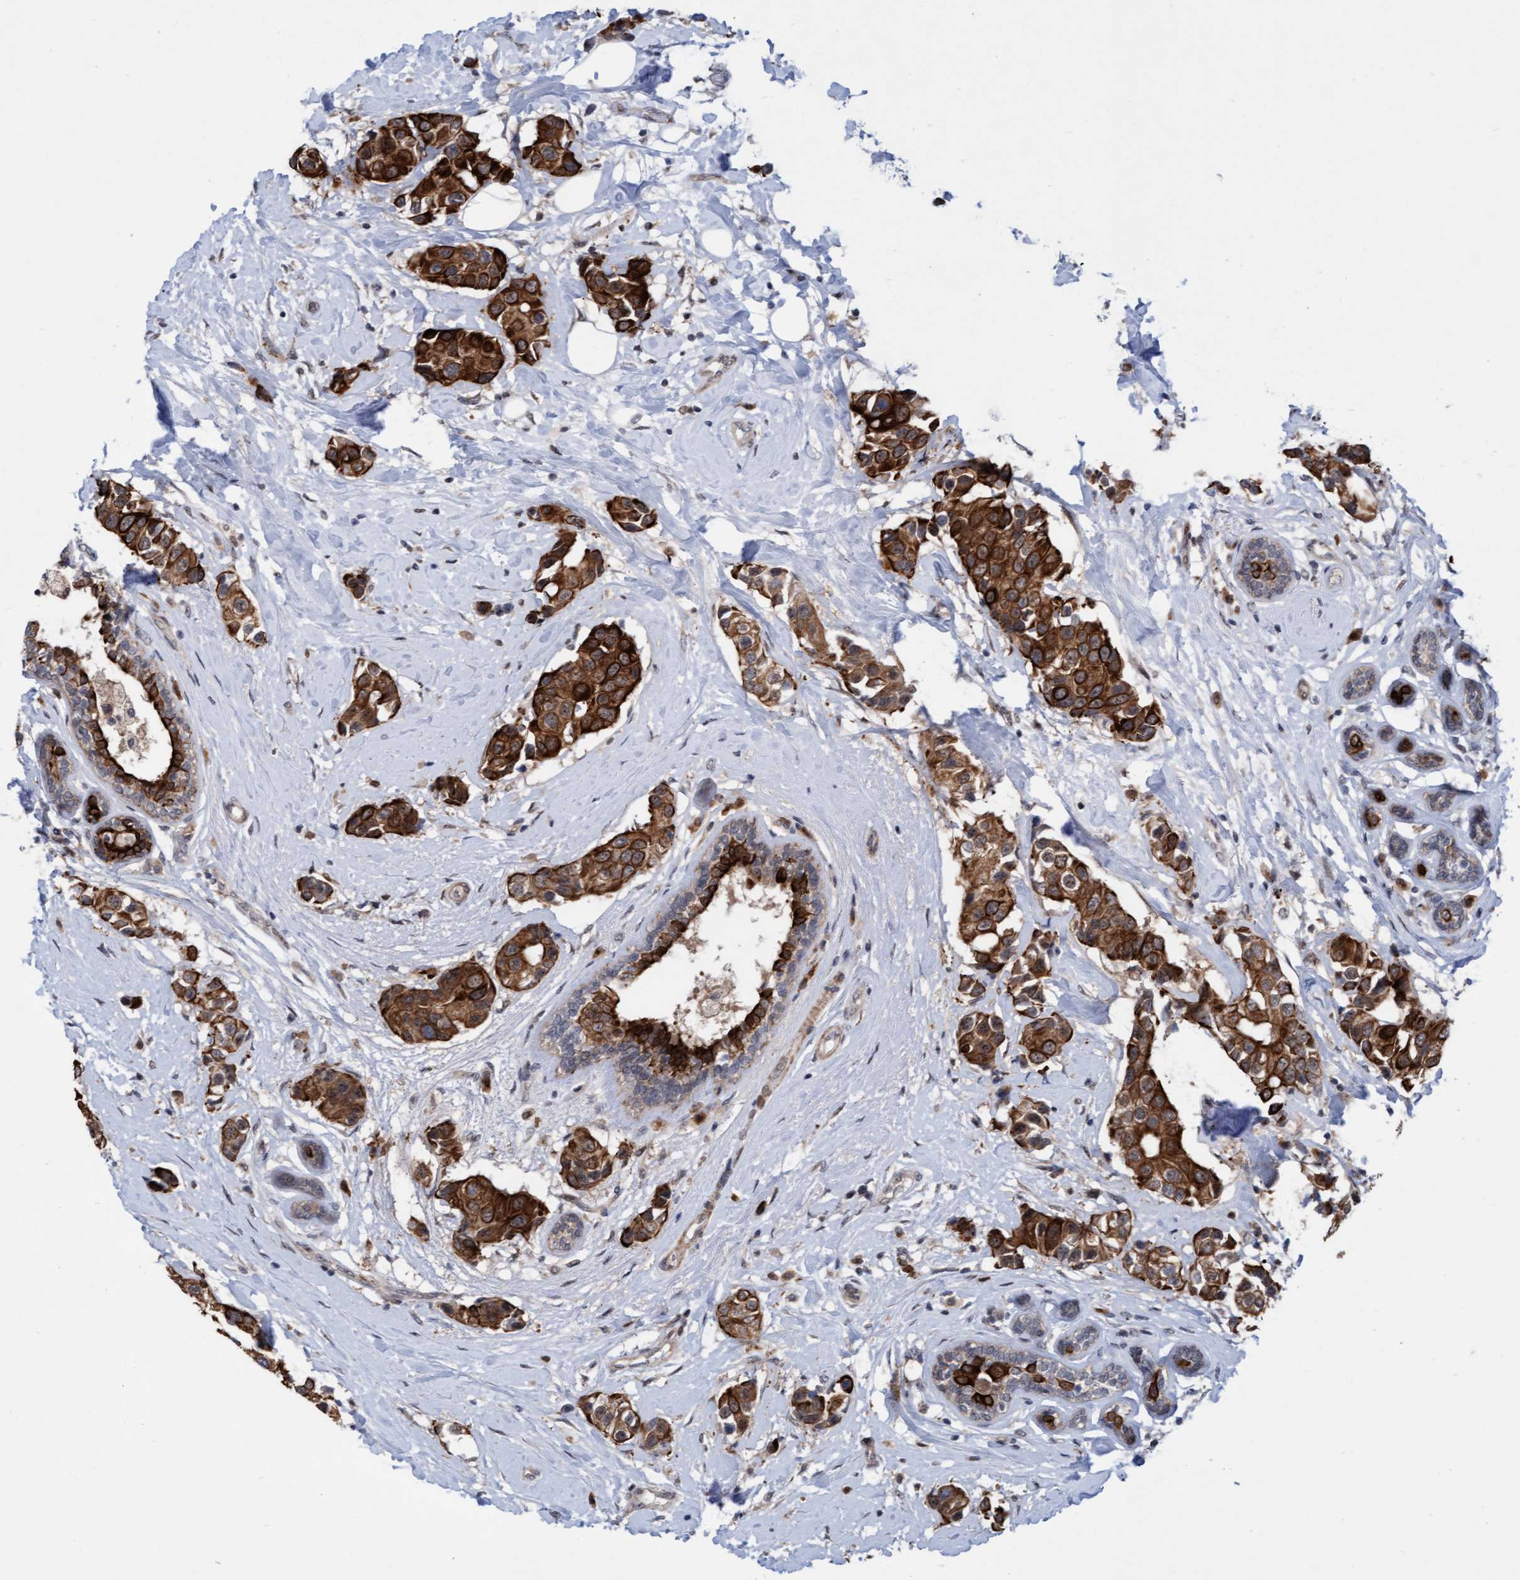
{"staining": {"intensity": "strong", "quantity": ">75%", "location": "cytoplasmic/membranous"}, "tissue": "breast cancer", "cell_type": "Tumor cells", "image_type": "cancer", "snomed": [{"axis": "morphology", "description": "Normal tissue, NOS"}, {"axis": "morphology", "description": "Duct carcinoma"}, {"axis": "topography", "description": "Breast"}], "caption": "A histopathology image showing strong cytoplasmic/membranous positivity in approximately >75% of tumor cells in breast cancer (infiltrating ductal carcinoma), as visualized by brown immunohistochemical staining.", "gene": "RAP1GAP2", "patient": {"sex": "female", "age": 39}}